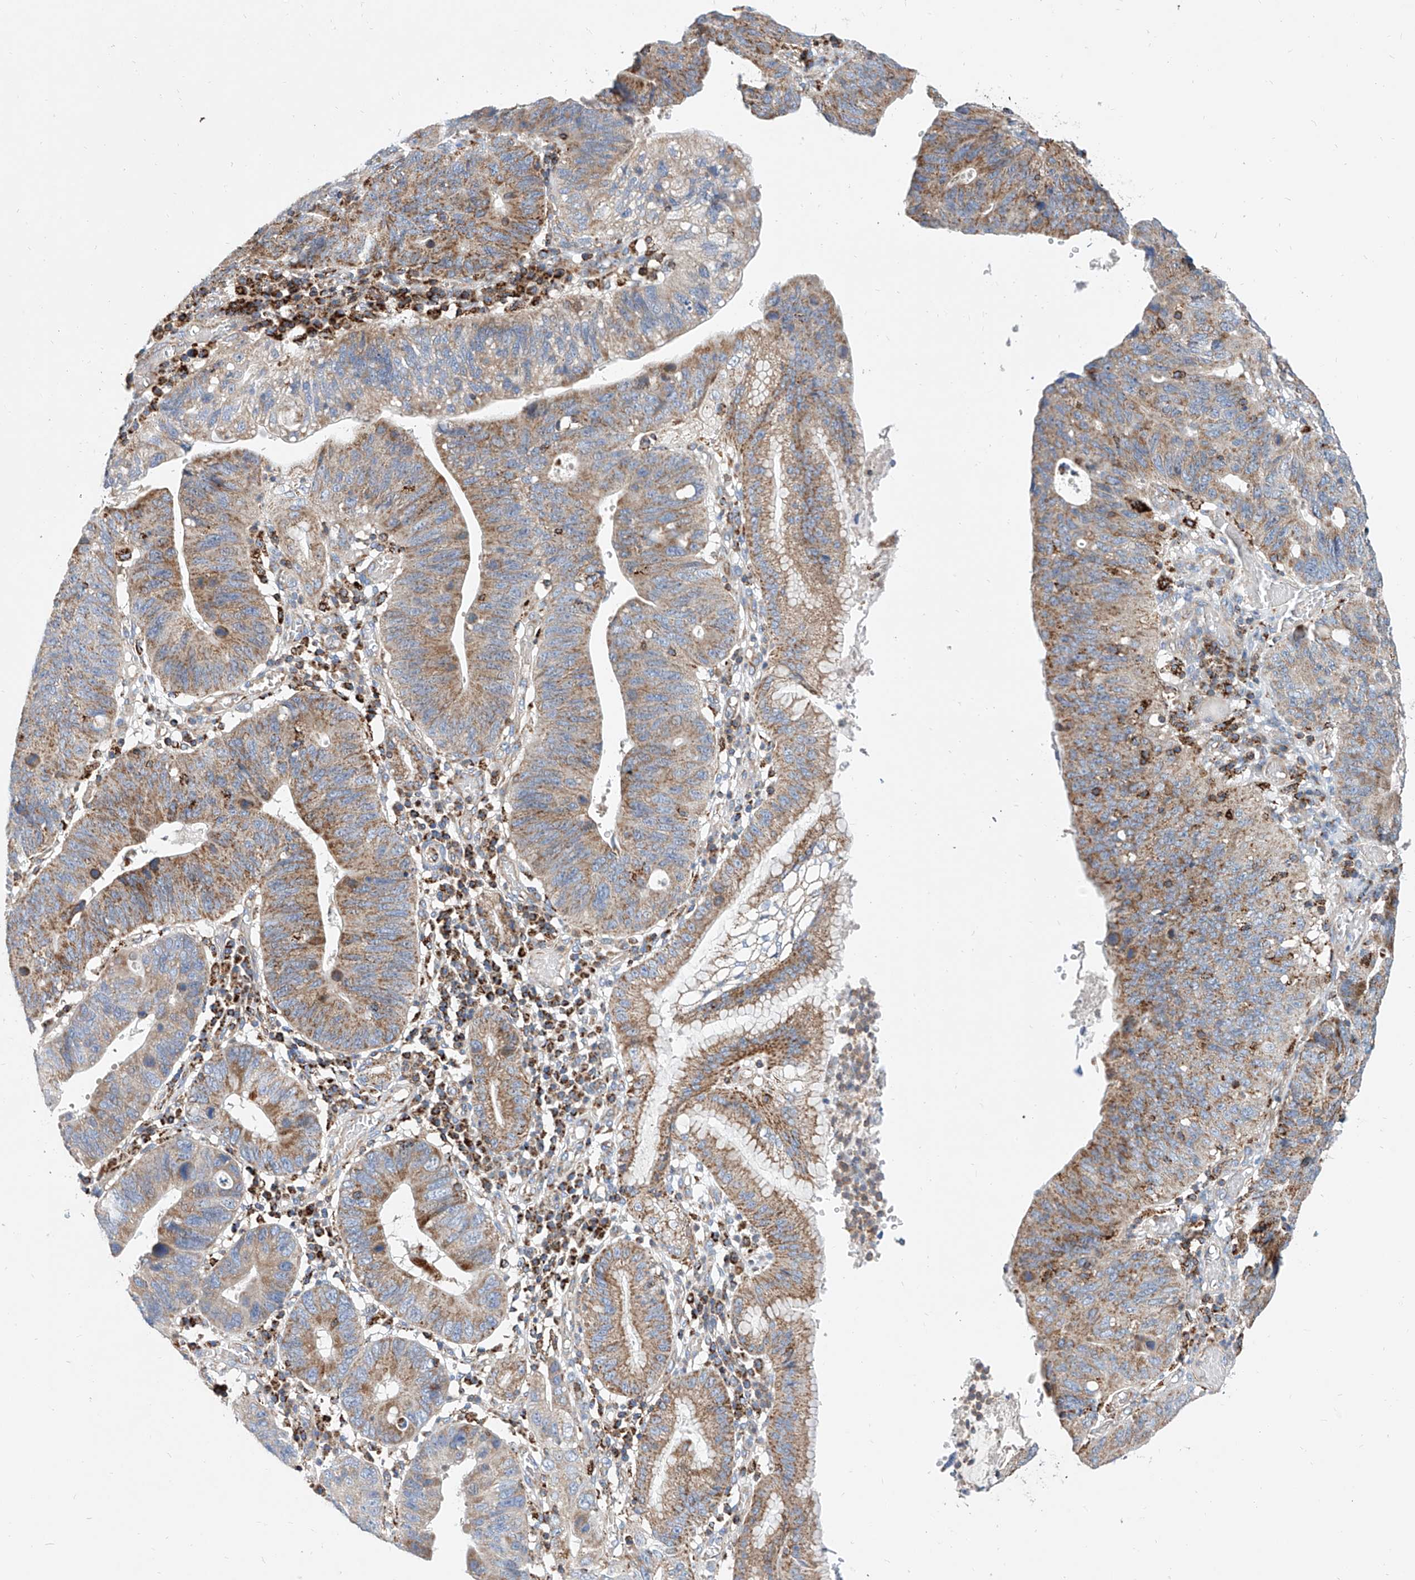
{"staining": {"intensity": "moderate", "quantity": ">75%", "location": "cytoplasmic/membranous"}, "tissue": "stomach cancer", "cell_type": "Tumor cells", "image_type": "cancer", "snomed": [{"axis": "morphology", "description": "Adenocarcinoma, NOS"}, {"axis": "topography", "description": "Stomach"}], "caption": "An image of human stomach cancer stained for a protein demonstrates moderate cytoplasmic/membranous brown staining in tumor cells.", "gene": "CPNE5", "patient": {"sex": "male", "age": 59}}